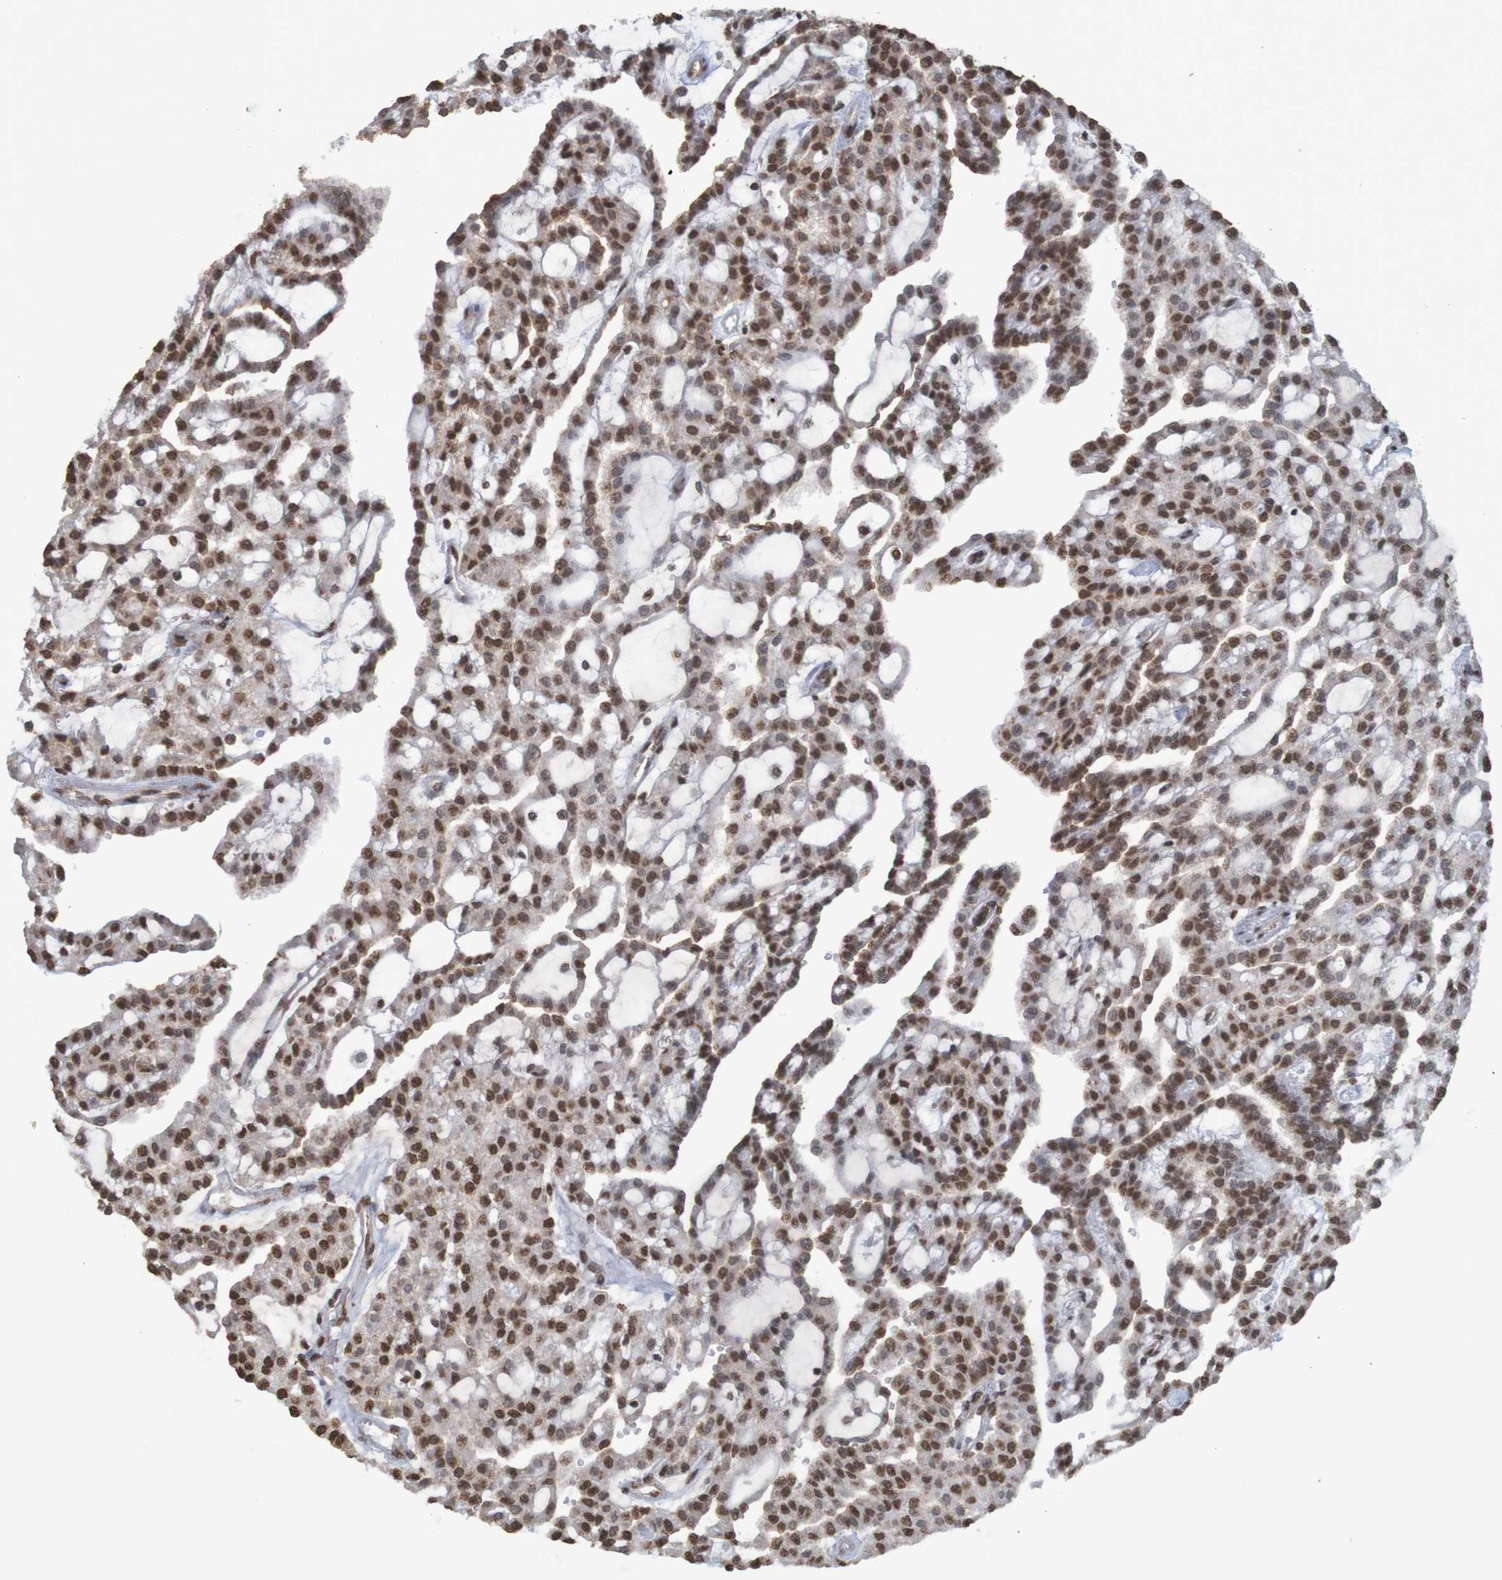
{"staining": {"intensity": "moderate", "quantity": ">75%", "location": "cytoplasmic/membranous,nuclear"}, "tissue": "renal cancer", "cell_type": "Tumor cells", "image_type": "cancer", "snomed": [{"axis": "morphology", "description": "Adenocarcinoma, NOS"}, {"axis": "topography", "description": "Kidney"}], "caption": "Immunohistochemical staining of renal cancer displays medium levels of moderate cytoplasmic/membranous and nuclear protein staining in about >75% of tumor cells.", "gene": "GFI1", "patient": {"sex": "male", "age": 63}}